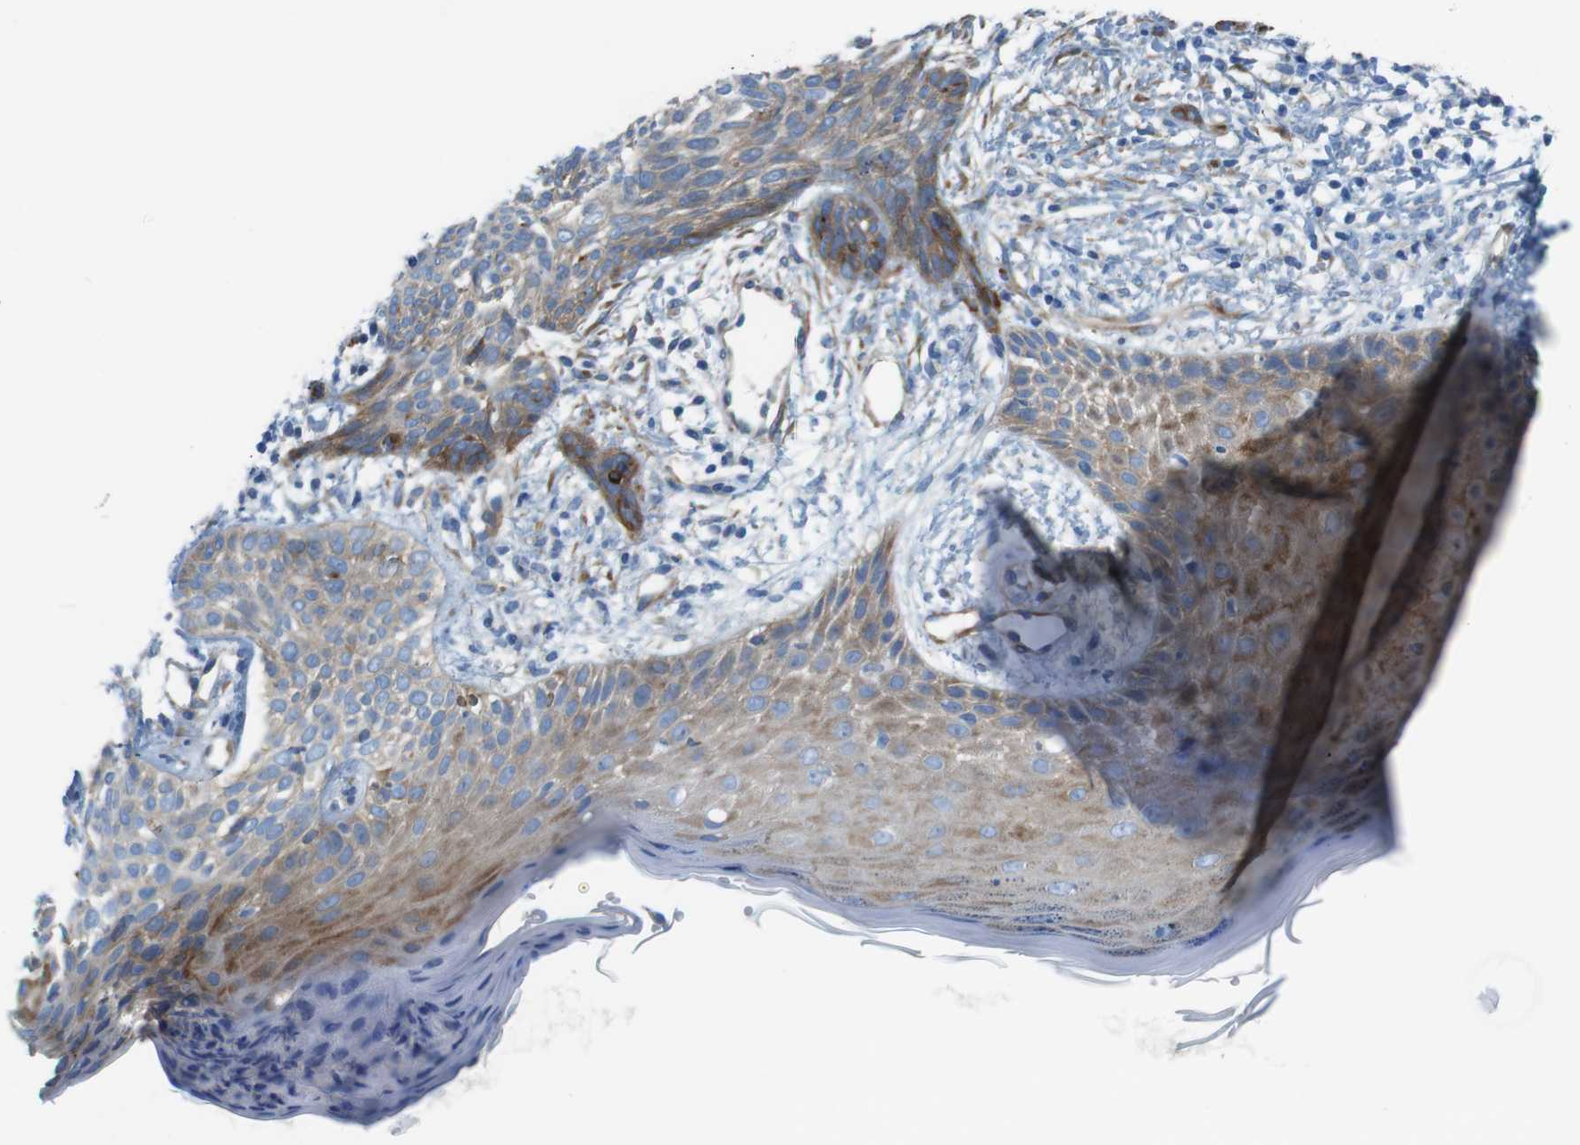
{"staining": {"intensity": "moderate", "quantity": ">75%", "location": "cytoplasmic/membranous"}, "tissue": "skin cancer", "cell_type": "Tumor cells", "image_type": "cancer", "snomed": [{"axis": "morphology", "description": "Basal cell carcinoma"}, {"axis": "topography", "description": "Skin"}], "caption": "An image showing moderate cytoplasmic/membranous staining in approximately >75% of tumor cells in skin basal cell carcinoma, as visualized by brown immunohistochemical staining.", "gene": "EMP2", "patient": {"sex": "female", "age": 59}}